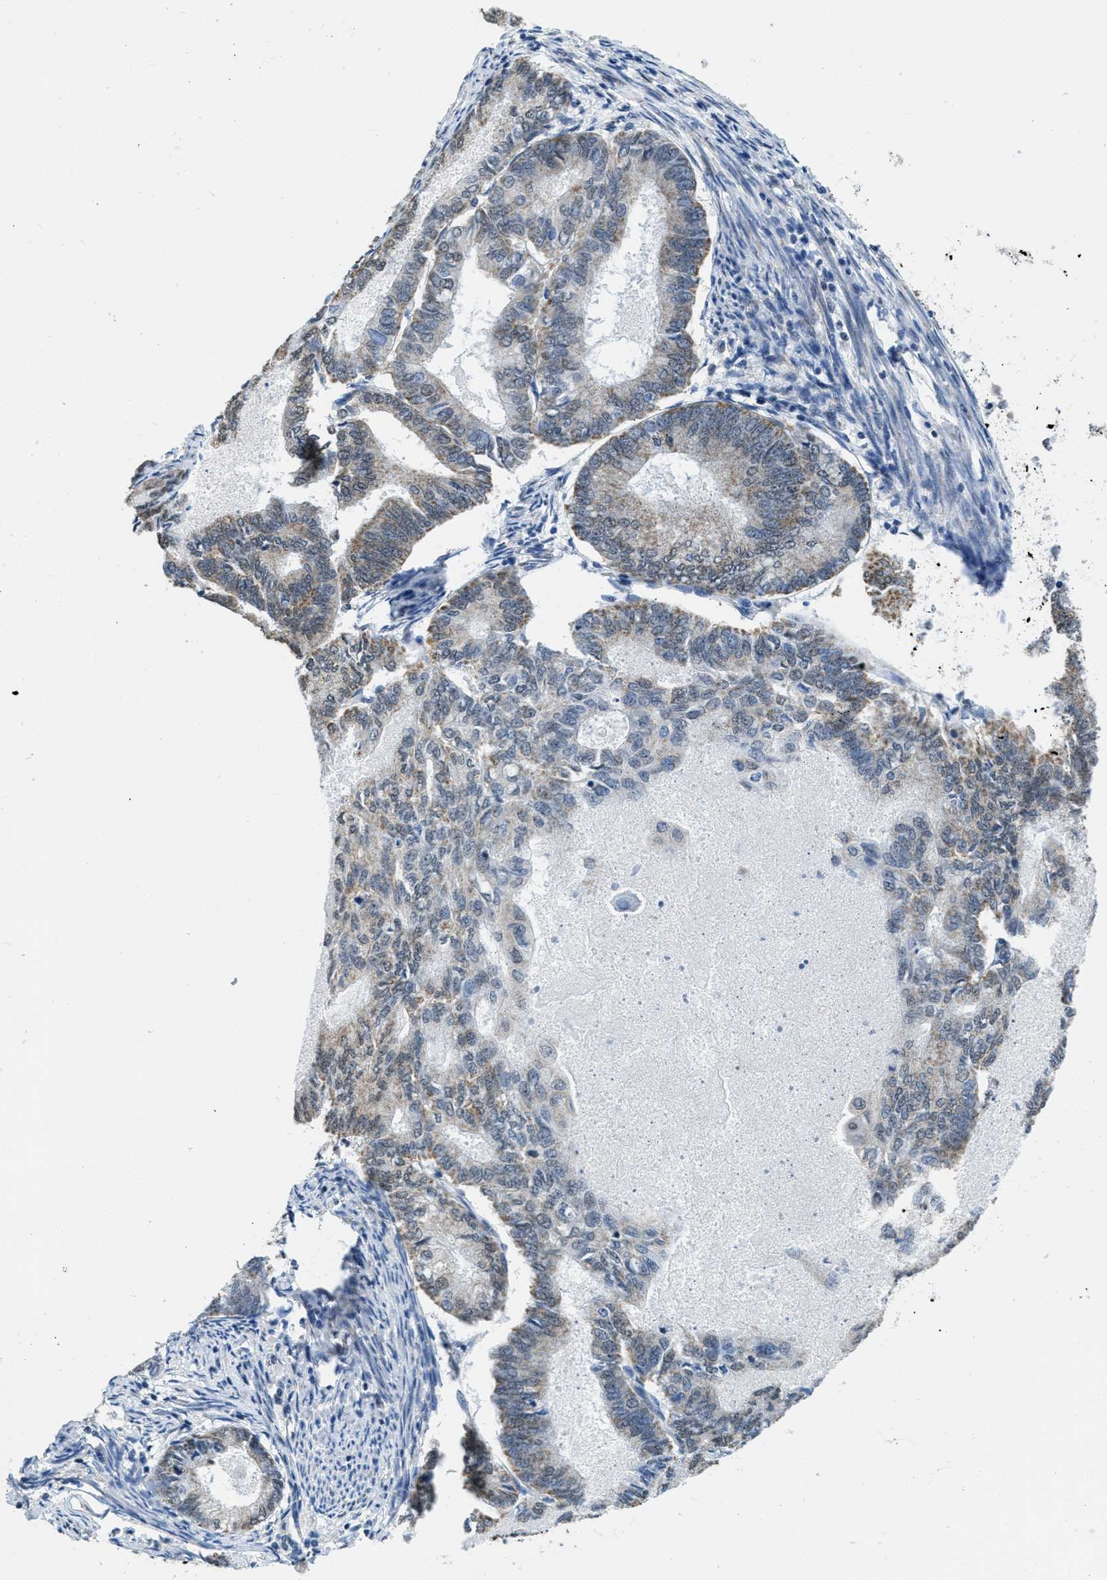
{"staining": {"intensity": "weak", "quantity": "<25%", "location": "cytoplasmic/membranous"}, "tissue": "endometrial cancer", "cell_type": "Tumor cells", "image_type": "cancer", "snomed": [{"axis": "morphology", "description": "Adenocarcinoma, NOS"}, {"axis": "topography", "description": "Endometrium"}], "caption": "Immunohistochemistry of adenocarcinoma (endometrial) demonstrates no positivity in tumor cells.", "gene": "TOMM70", "patient": {"sex": "female", "age": 86}}